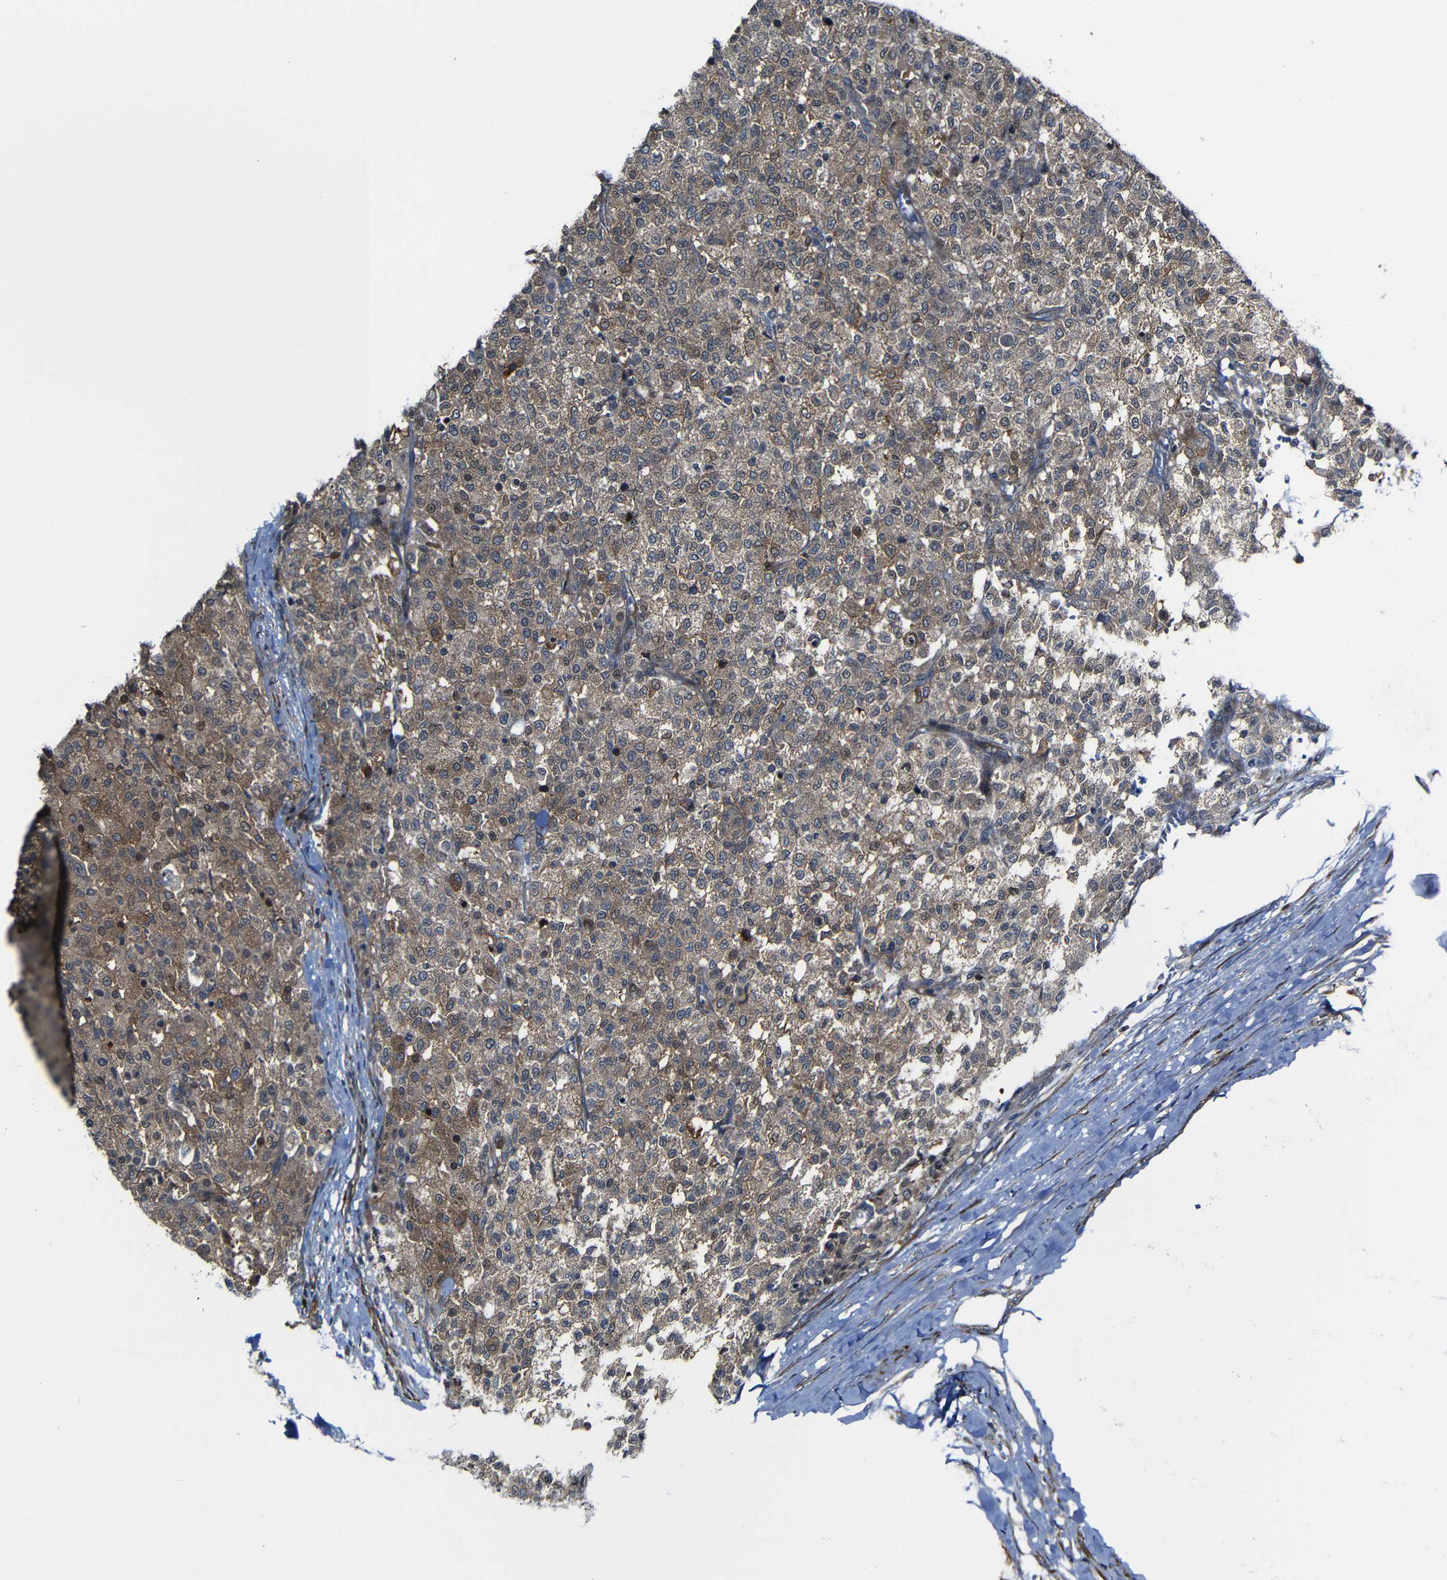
{"staining": {"intensity": "weak", "quantity": ">75%", "location": "cytoplasmic/membranous"}, "tissue": "testis cancer", "cell_type": "Tumor cells", "image_type": "cancer", "snomed": [{"axis": "morphology", "description": "Seminoma, NOS"}, {"axis": "topography", "description": "Testis"}], "caption": "Testis seminoma stained for a protein demonstrates weak cytoplasmic/membranous positivity in tumor cells.", "gene": "KIAA0513", "patient": {"sex": "male", "age": 59}}